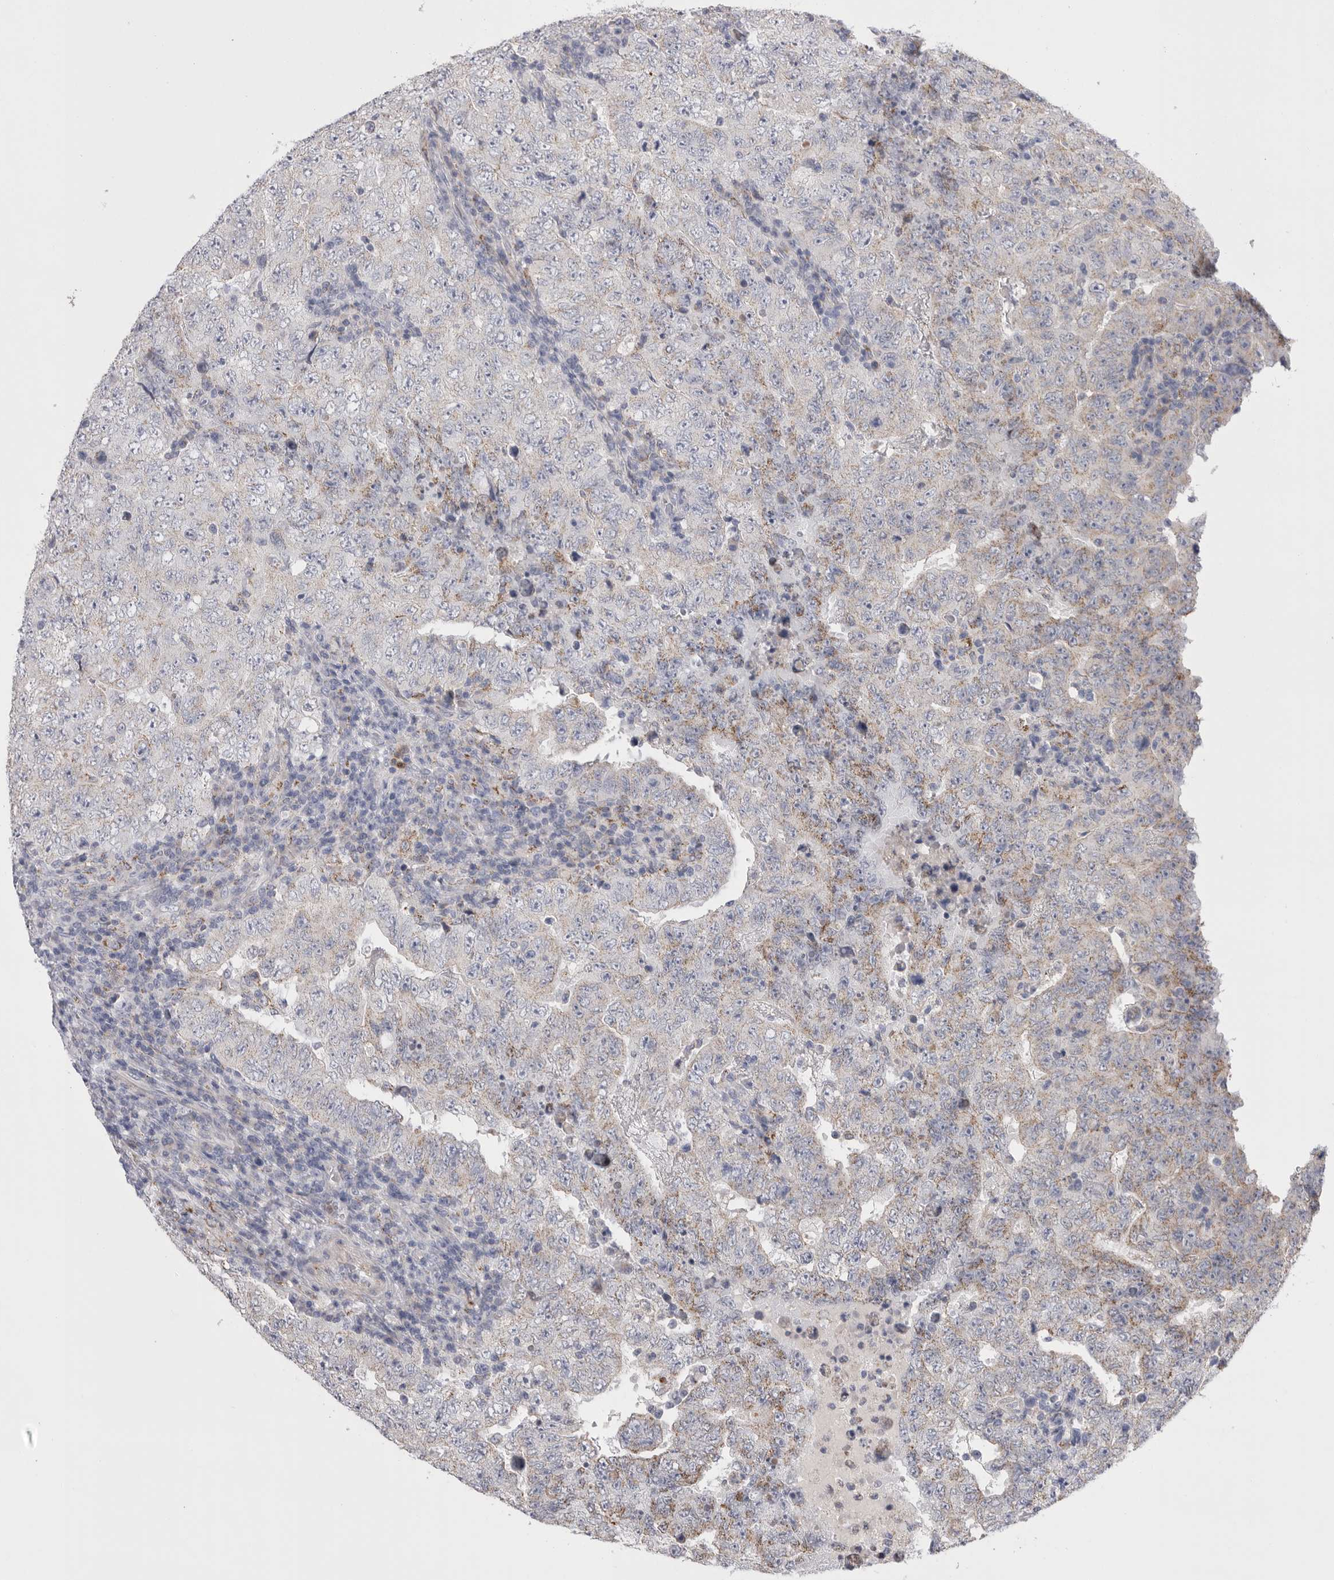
{"staining": {"intensity": "moderate", "quantity": "<25%", "location": "cytoplasmic/membranous"}, "tissue": "testis cancer", "cell_type": "Tumor cells", "image_type": "cancer", "snomed": [{"axis": "morphology", "description": "Carcinoma, Embryonal, NOS"}, {"axis": "topography", "description": "Testis"}], "caption": "This is a micrograph of immunohistochemistry (IHC) staining of testis cancer (embryonal carcinoma), which shows moderate staining in the cytoplasmic/membranous of tumor cells.", "gene": "CCDC126", "patient": {"sex": "male", "age": 26}}